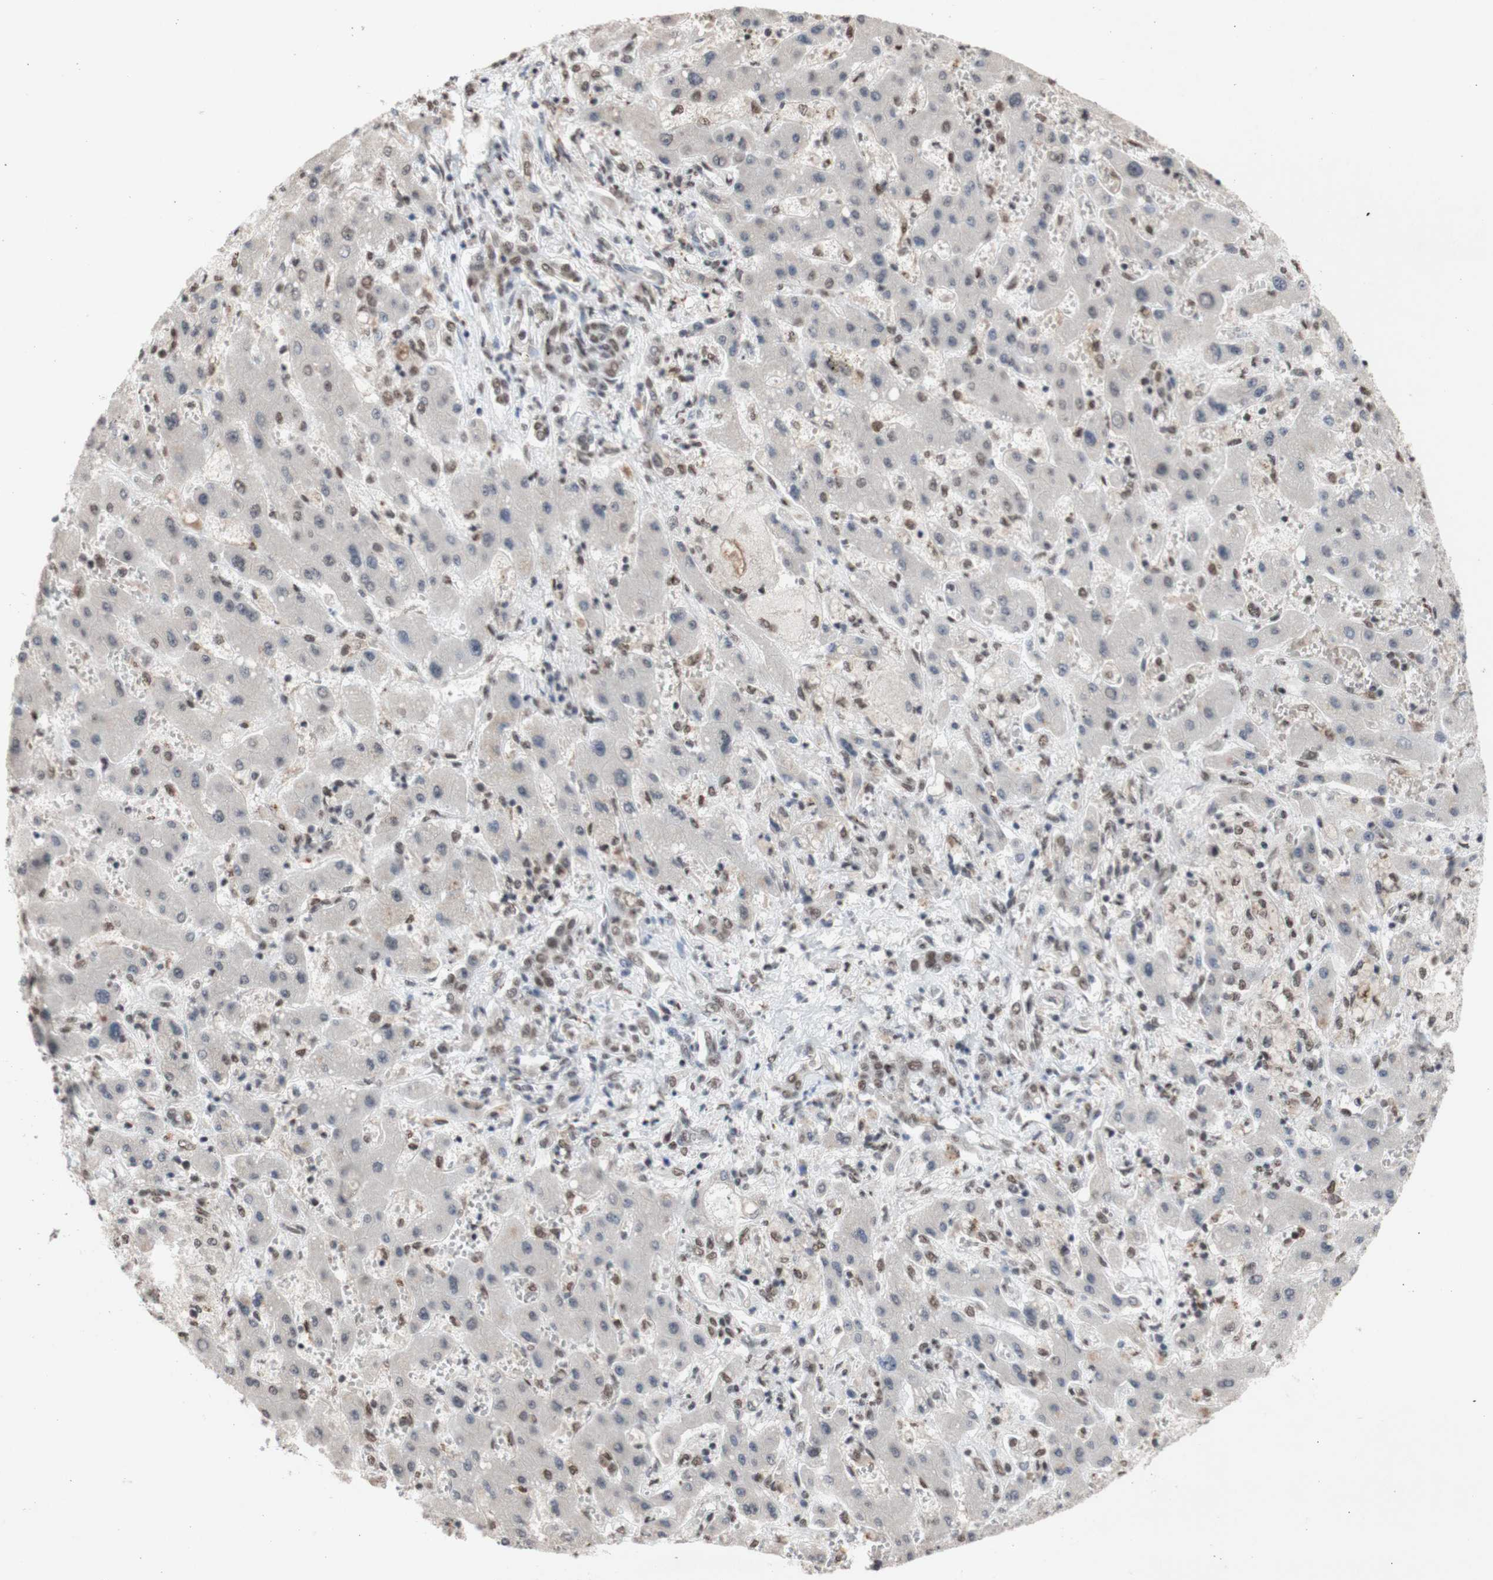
{"staining": {"intensity": "weak", "quantity": "25%-75%", "location": "nuclear"}, "tissue": "liver cancer", "cell_type": "Tumor cells", "image_type": "cancer", "snomed": [{"axis": "morphology", "description": "Cholangiocarcinoma"}, {"axis": "topography", "description": "Liver"}], "caption": "IHC histopathology image of liver cancer stained for a protein (brown), which displays low levels of weak nuclear staining in about 25%-75% of tumor cells.", "gene": "SFPQ", "patient": {"sex": "male", "age": 50}}